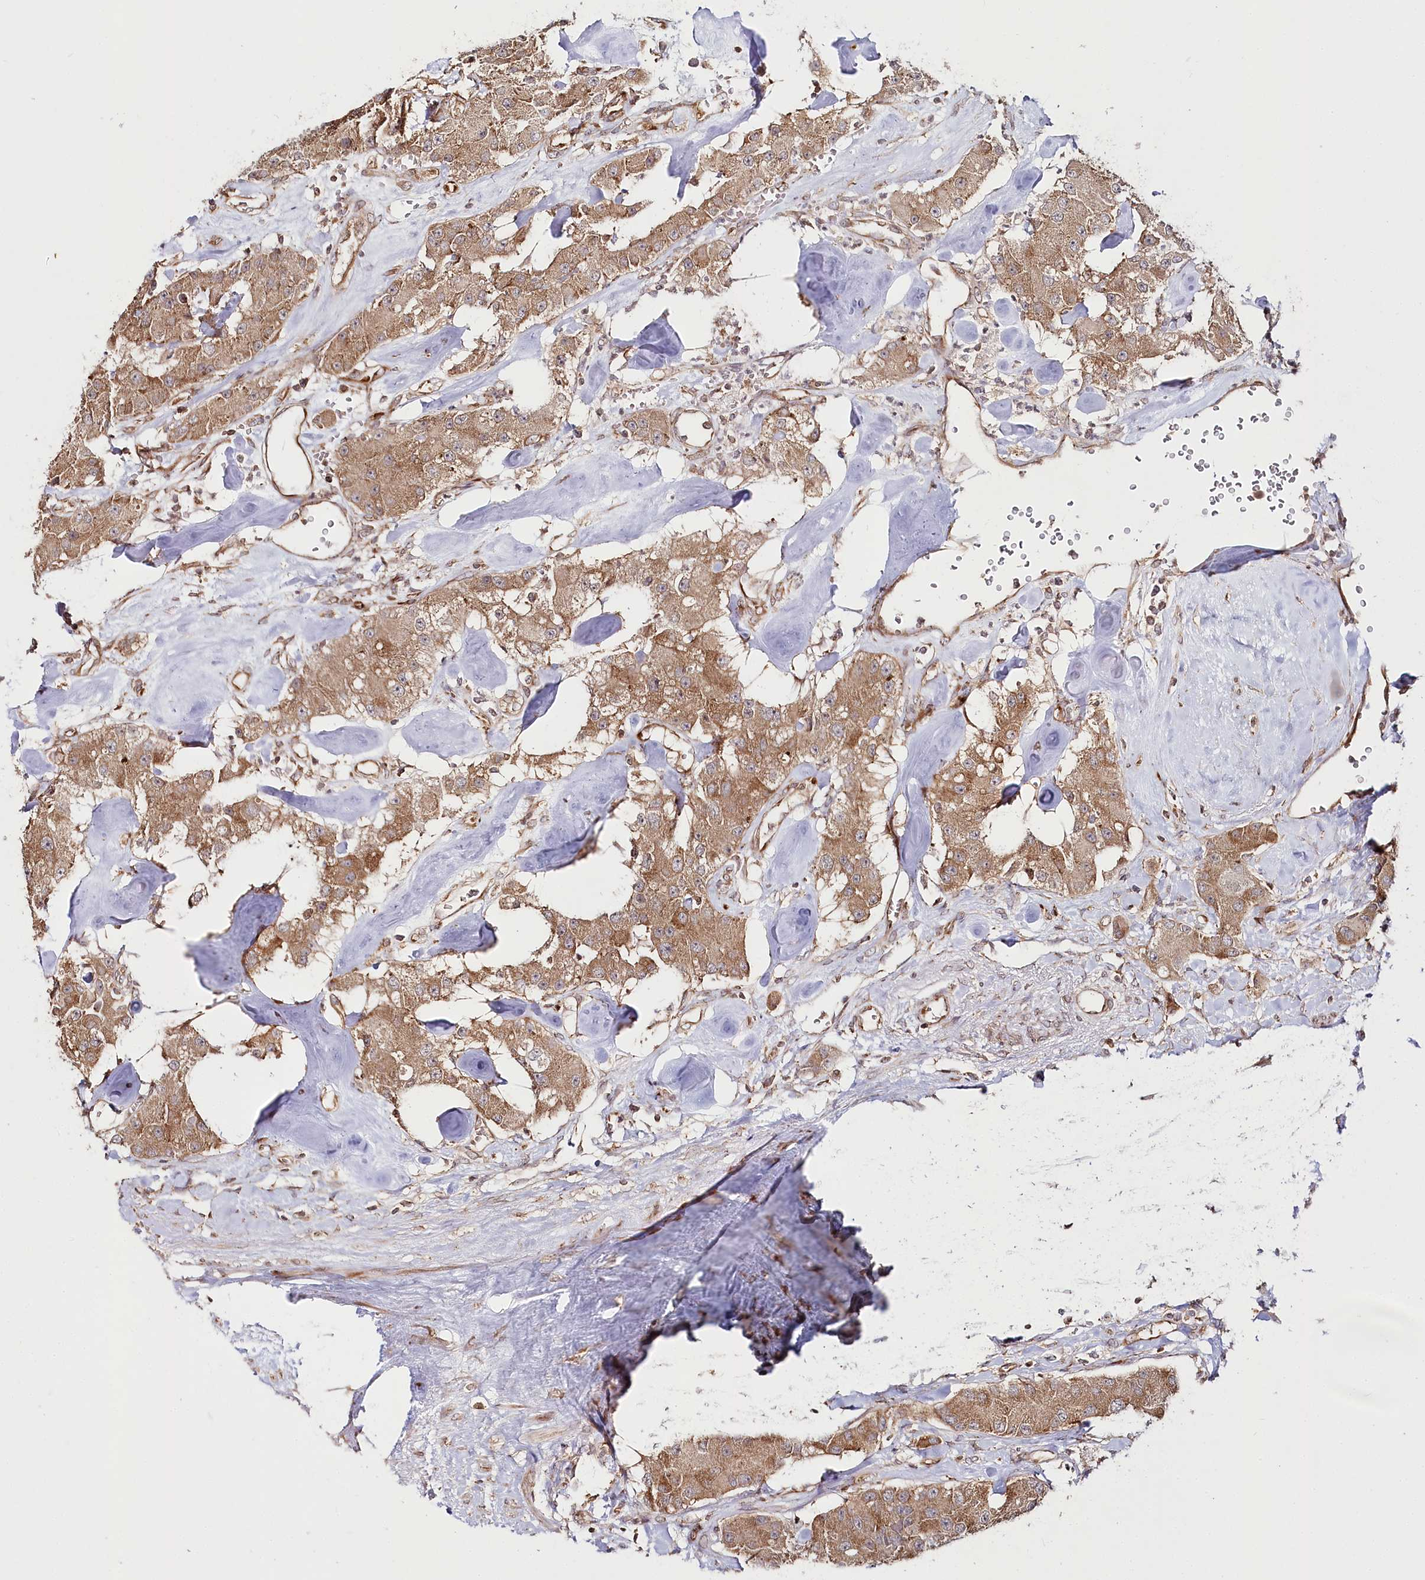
{"staining": {"intensity": "moderate", "quantity": ">75%", "location": "cytoplasmic/membranous"}, "tissue": "carcinoid", "cell_type": "Tumor cells", "image_type": "cancer", "snomed": [{"axis": "morphology", "description": "Carcinoid, malignant, NOS"}, {"axis": "topography", "description": "Pancreas"}], "caption": "Tumor cells exhibit medium levels of moderate cytoplasmic/membranous staining in about >75% of cells in carcinoid.", "gene": "OTUD4", "patient": {"sex": "male", "age": 41}}